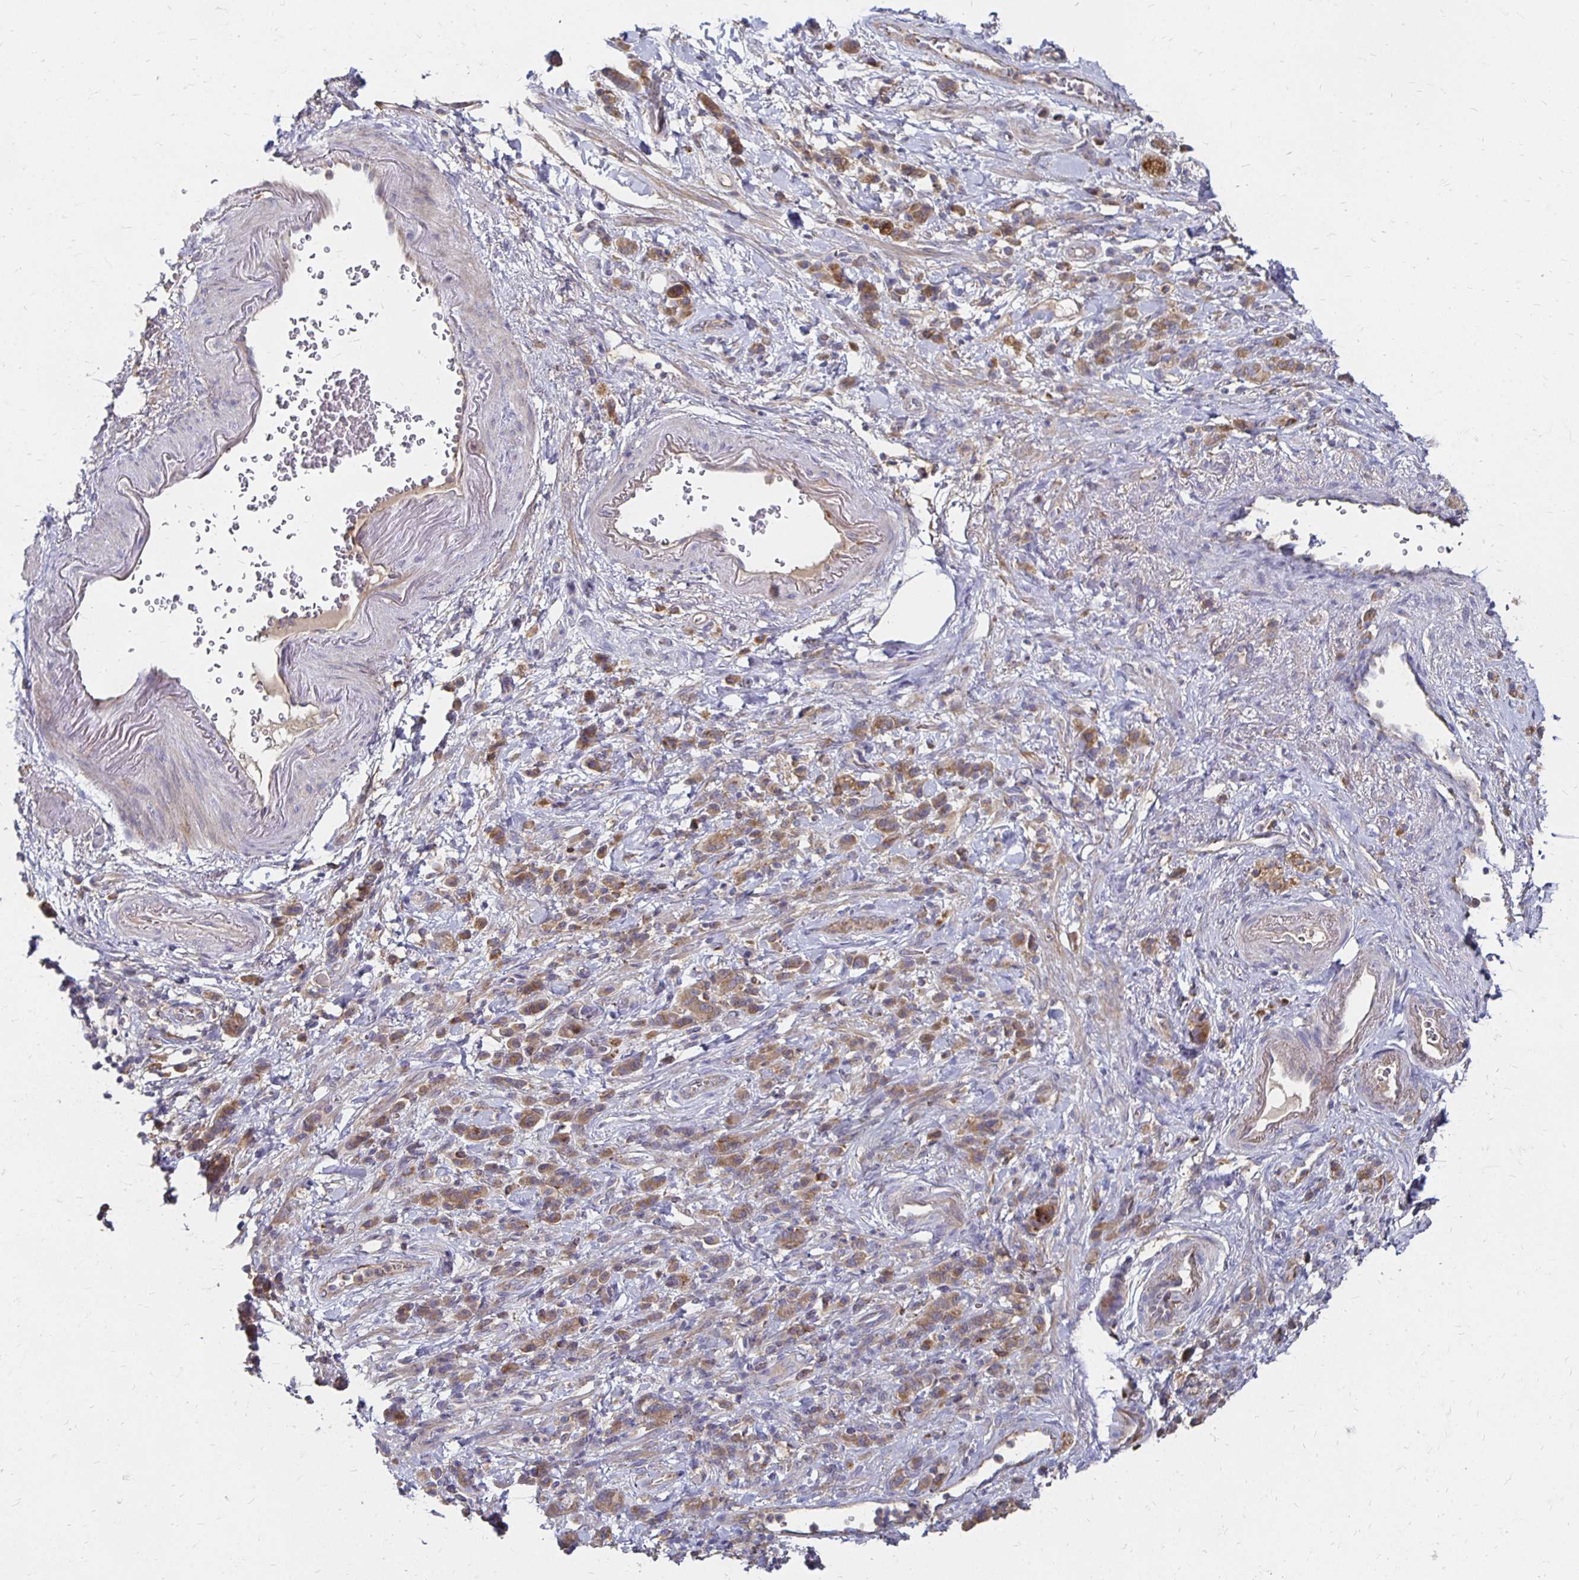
{"staining": {"intensity": "moderate", "quantity": ">75%", "location": "cytoplasmic/membranous"}, "tissue": "stomach cancer", "cell_type": "Tumor cells", "image_type": "cancer", "snomed": [{"axis": "morphology", "description": "Adenocarcinoma, NOS"}, {"axis": "topography", "description": "Stomach"}], "caption": "Immunohistochemistry image of neoplastic tissue: human adenocarcinoma (stomach) stained using IHC reveals medium levels of moderate protein expression localized specifically in the cytoplasmic/membranous of tumor cells, appearing as a cytoplasmic/membranous brown color.", "gene": "NCSTN", "patient": {"sex": "male", "age": 77}}